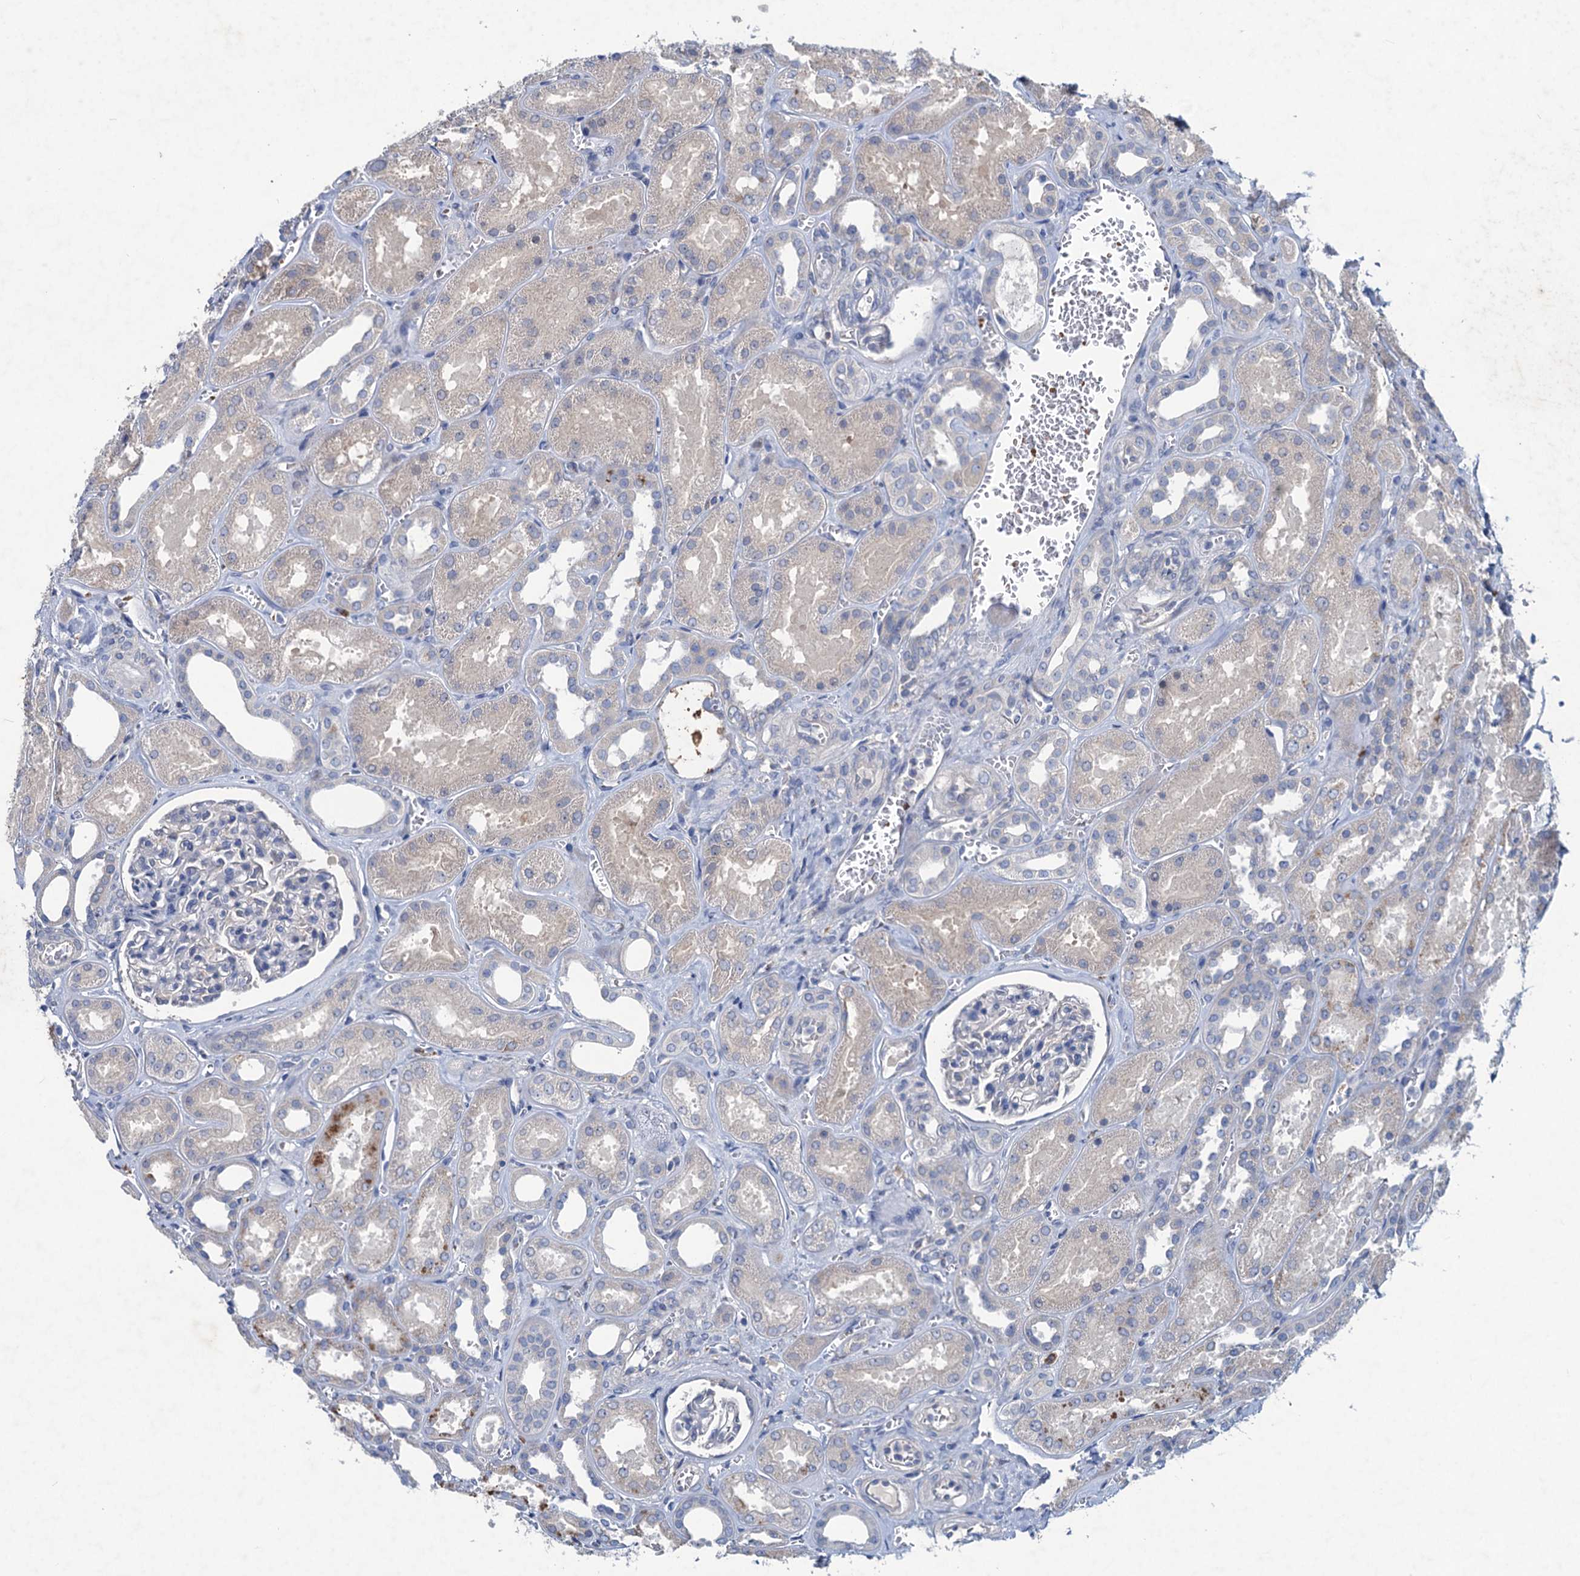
{"staining": {"intensity": "negative", "quantity": "none", "location": "none"}, "tissue": "kidney", "cell_type": "Cells in glomeruli", "image_type": "normal", "snomed": [{"axis": "morphology", "description": "Normal tissue, NOS"}, {"axis": "morphology", "description": "Adenocarcinoma, NOS"}, {"axis": "topography", "description": "Kidney"}], "caption": "High power microscopy micrograph of an immunohistochemistry micrograph of normal kidney, revealing no significant expression in cells in glomeruli. Brightfield microscopy of immunohistochemistry stained with DAB (brown) and hematoxylin (blue), captured at high magnification.", "gene": "RTKN2", "patient": {"sex": "female", "age": 68}}